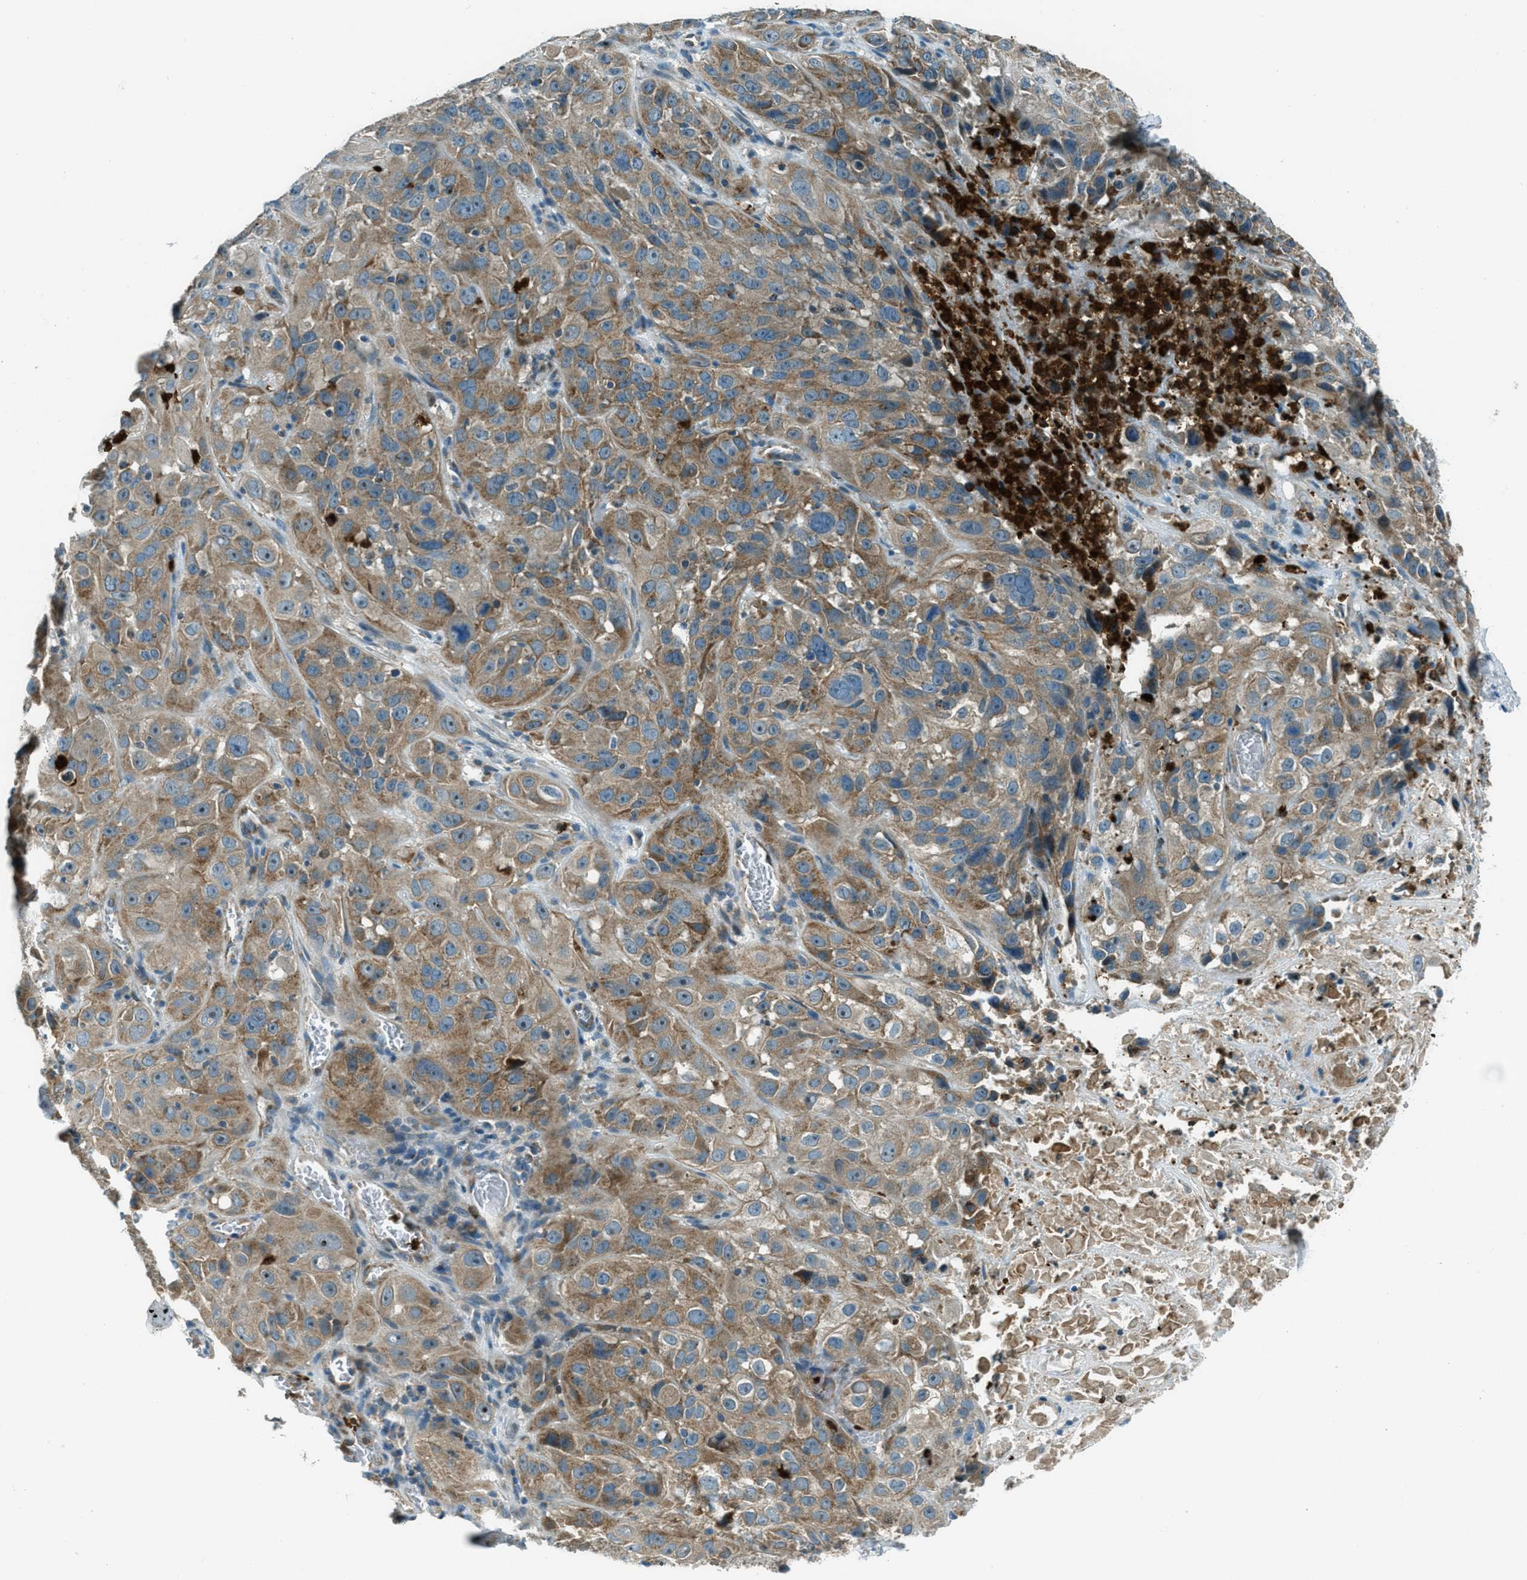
{"staining": {"intensity": "moderate", "quantity": ">75%", "location": "cytoplasmic/membranous"}, "tissue": "cervical cancer", "cell_type": "Tumor cells", "image_type": "cancer", "snomed": [{"axis": "morphology", "description": "Squamous cell carcinoma, NOS"}, {"axis": "topography", "description": "Cervix"}], "caption": "An image of human cervical squamous cell carcinoma stained for a protein reveals moderate cytoplasmic/membranous brown staining in tumor cells.", "gene": "FAR1", "patient": {"sex": "female", "age": 32}}